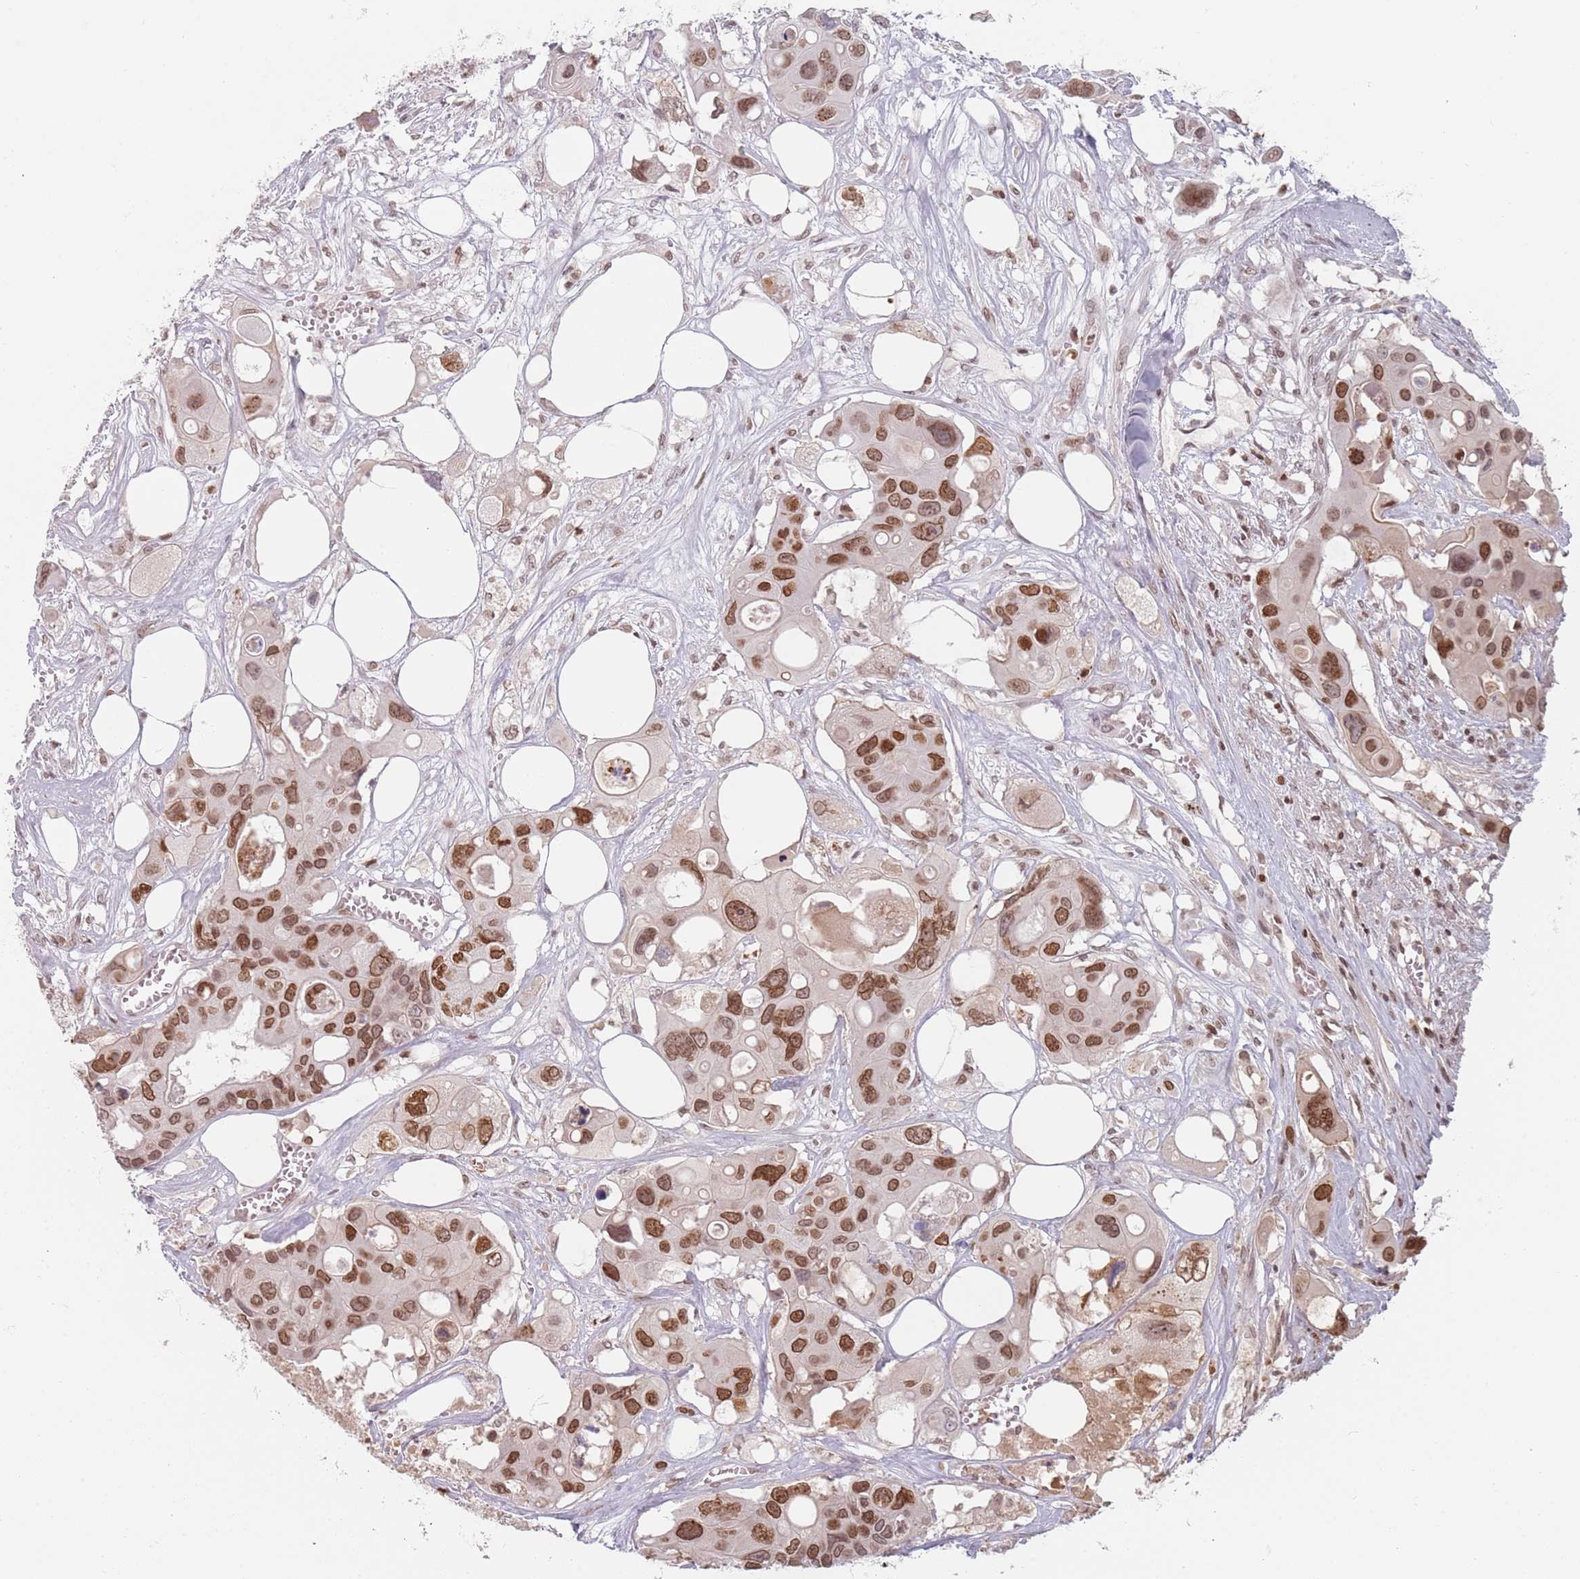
{"staining": {"intensity": "strong", "quantity": ">75%", "location": "nuclear"}, "tissue": "colorectal cancer", "cell_type": "Tumor cells", "image_type": "cancer", "snomed": [{"axis": "morphology", "description": "Adenocarcinoma, NOS"}, {"axis": "topography", "description": "Colon"}], "caption": "IHC (DAB) staining of colorectal cancer shows strong nuclear protein expression in about >75% of tumor cells. (IHC, brightfield microscopy, high magnification).", "gene": "NUP50", "patient": {"sex": "male", "age": 77}}